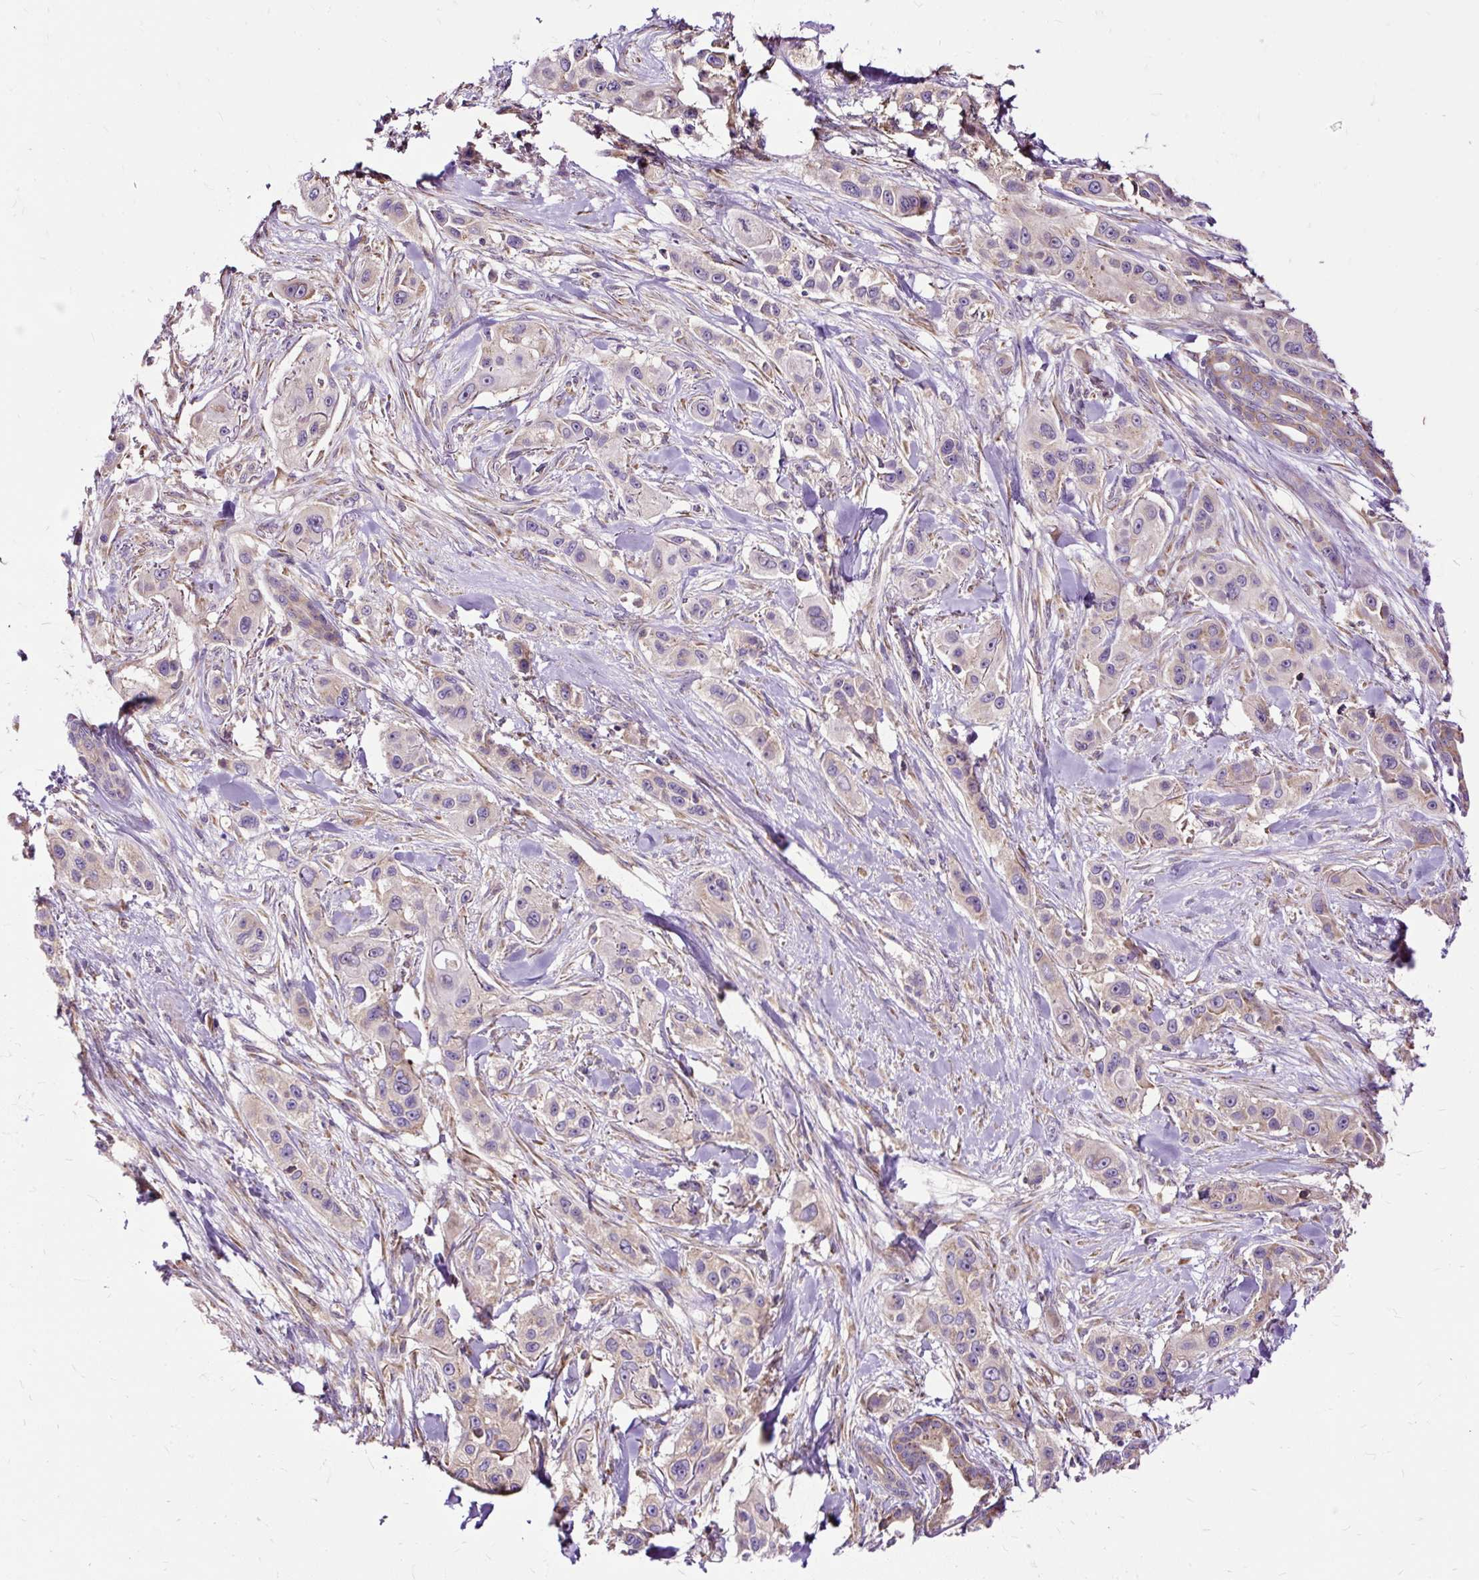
{"staining": {"intensity": "weak", "quantity": "25%-75%", "location": "cytoplasmic/membranous"}, "tissue": "skin cancer", "cell_type": "Tumor cells", "image_type": "cancer", "snomed": [{"axis": "morphology", "description": "Squamous cell carcinoma, NOS"}, {"axis": "topography", "description": "Skin"}], "caption": "An immunohistochemistry (IHC) histopathology image of neoplastic tissue is shown. Protein staining in brown shows weak cytoplasmic/membranous positivity in squamous cell carcinoma (skin) within tumor cells.", "gene": "RPS5", "patient": {"sex": "male", "age": 63}}